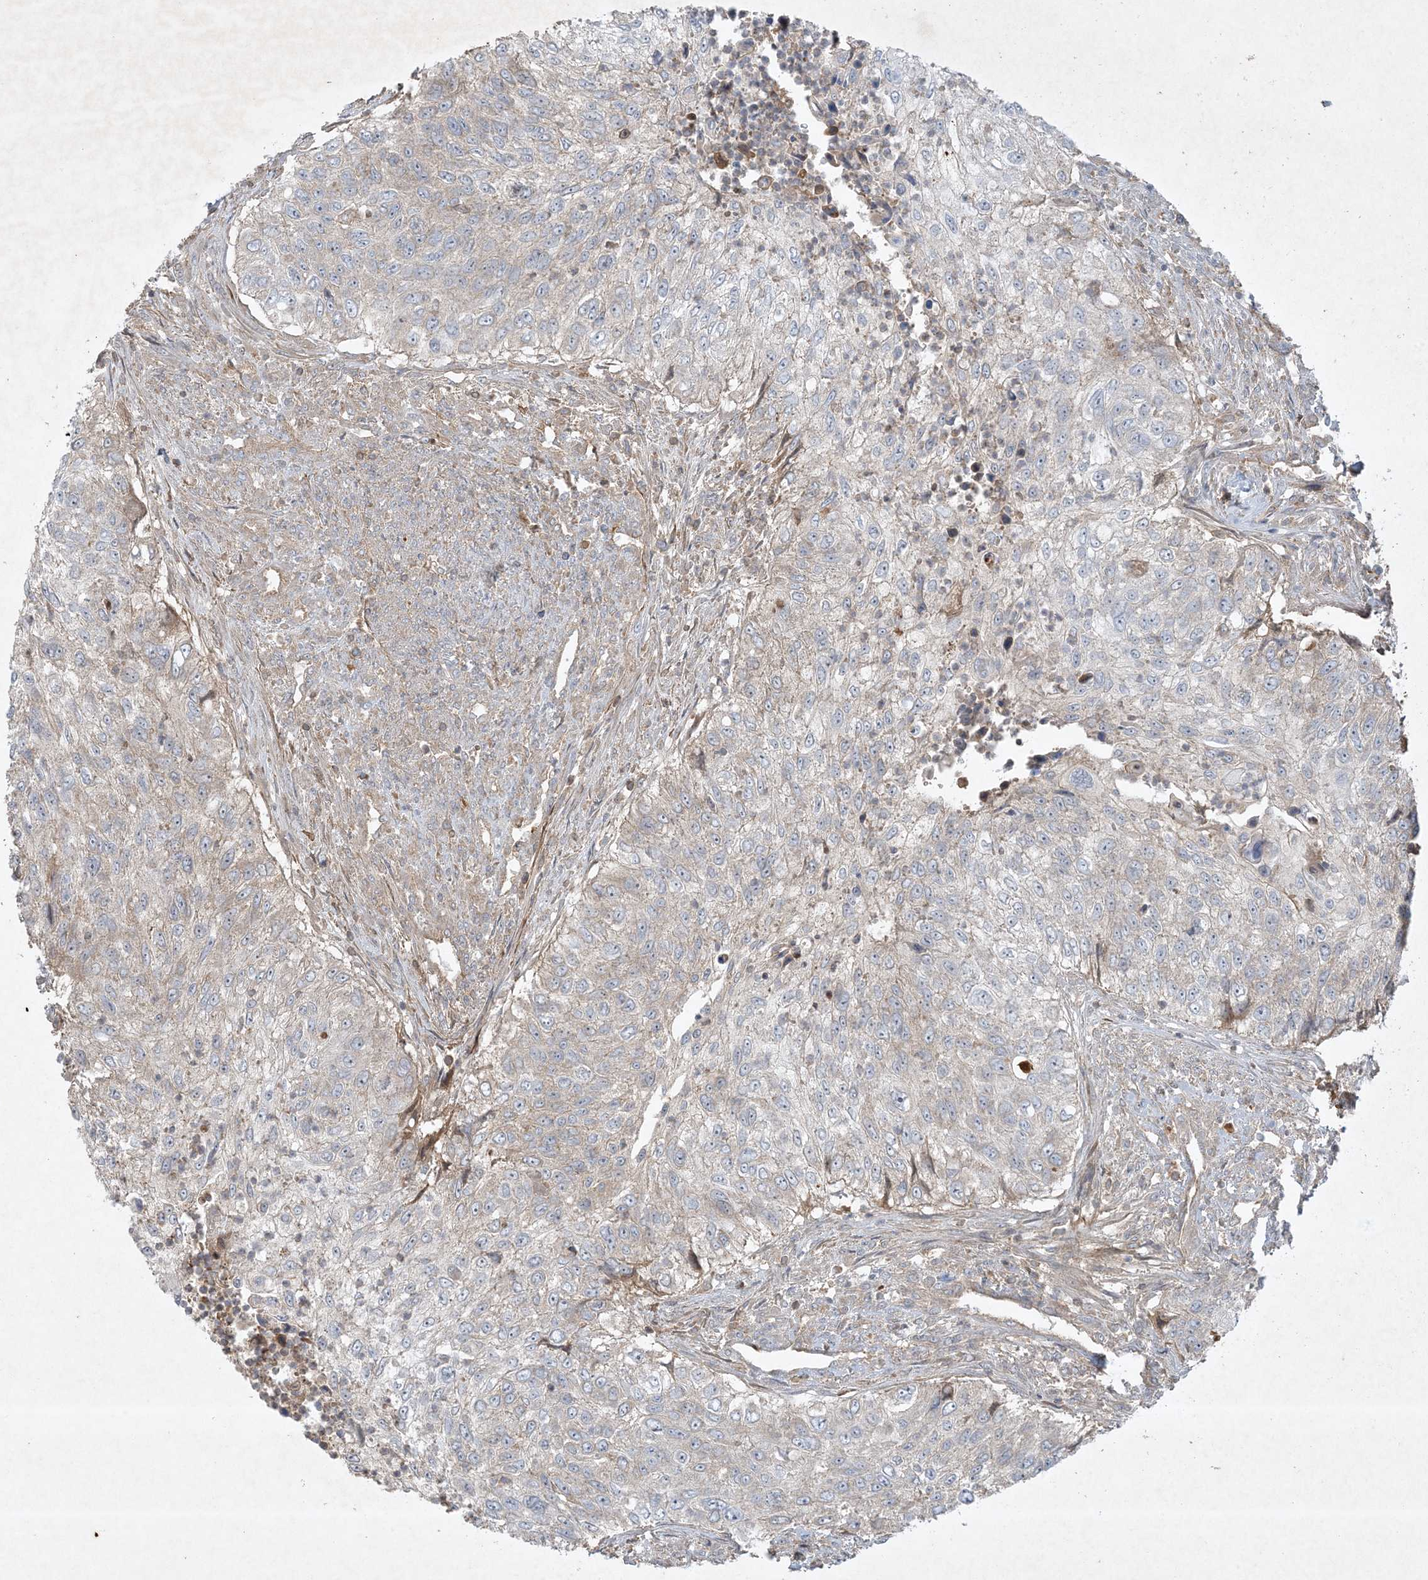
{"staining": {"intensity": "negative", "quantity": "none", "location": "none"}, "tissue": "urothelial cancer", "cell_type": "Tumor cells", "image_type": "cancer", "snomed": [{"axis": "morphology", "description": "Urothelial carcinoma, High grade"}, {"axis": "topography", "description": "Urinary bladder"}], "caption": "Immunohistochemistry (IHC) micrograph of neoplastic tissue: urothelial carcinoma (high-grade) stained with DAB reveals no significant protein positivity in tumor cells.", "gene": "FETUB", "patient": {"sex": "female", "age": 60}}